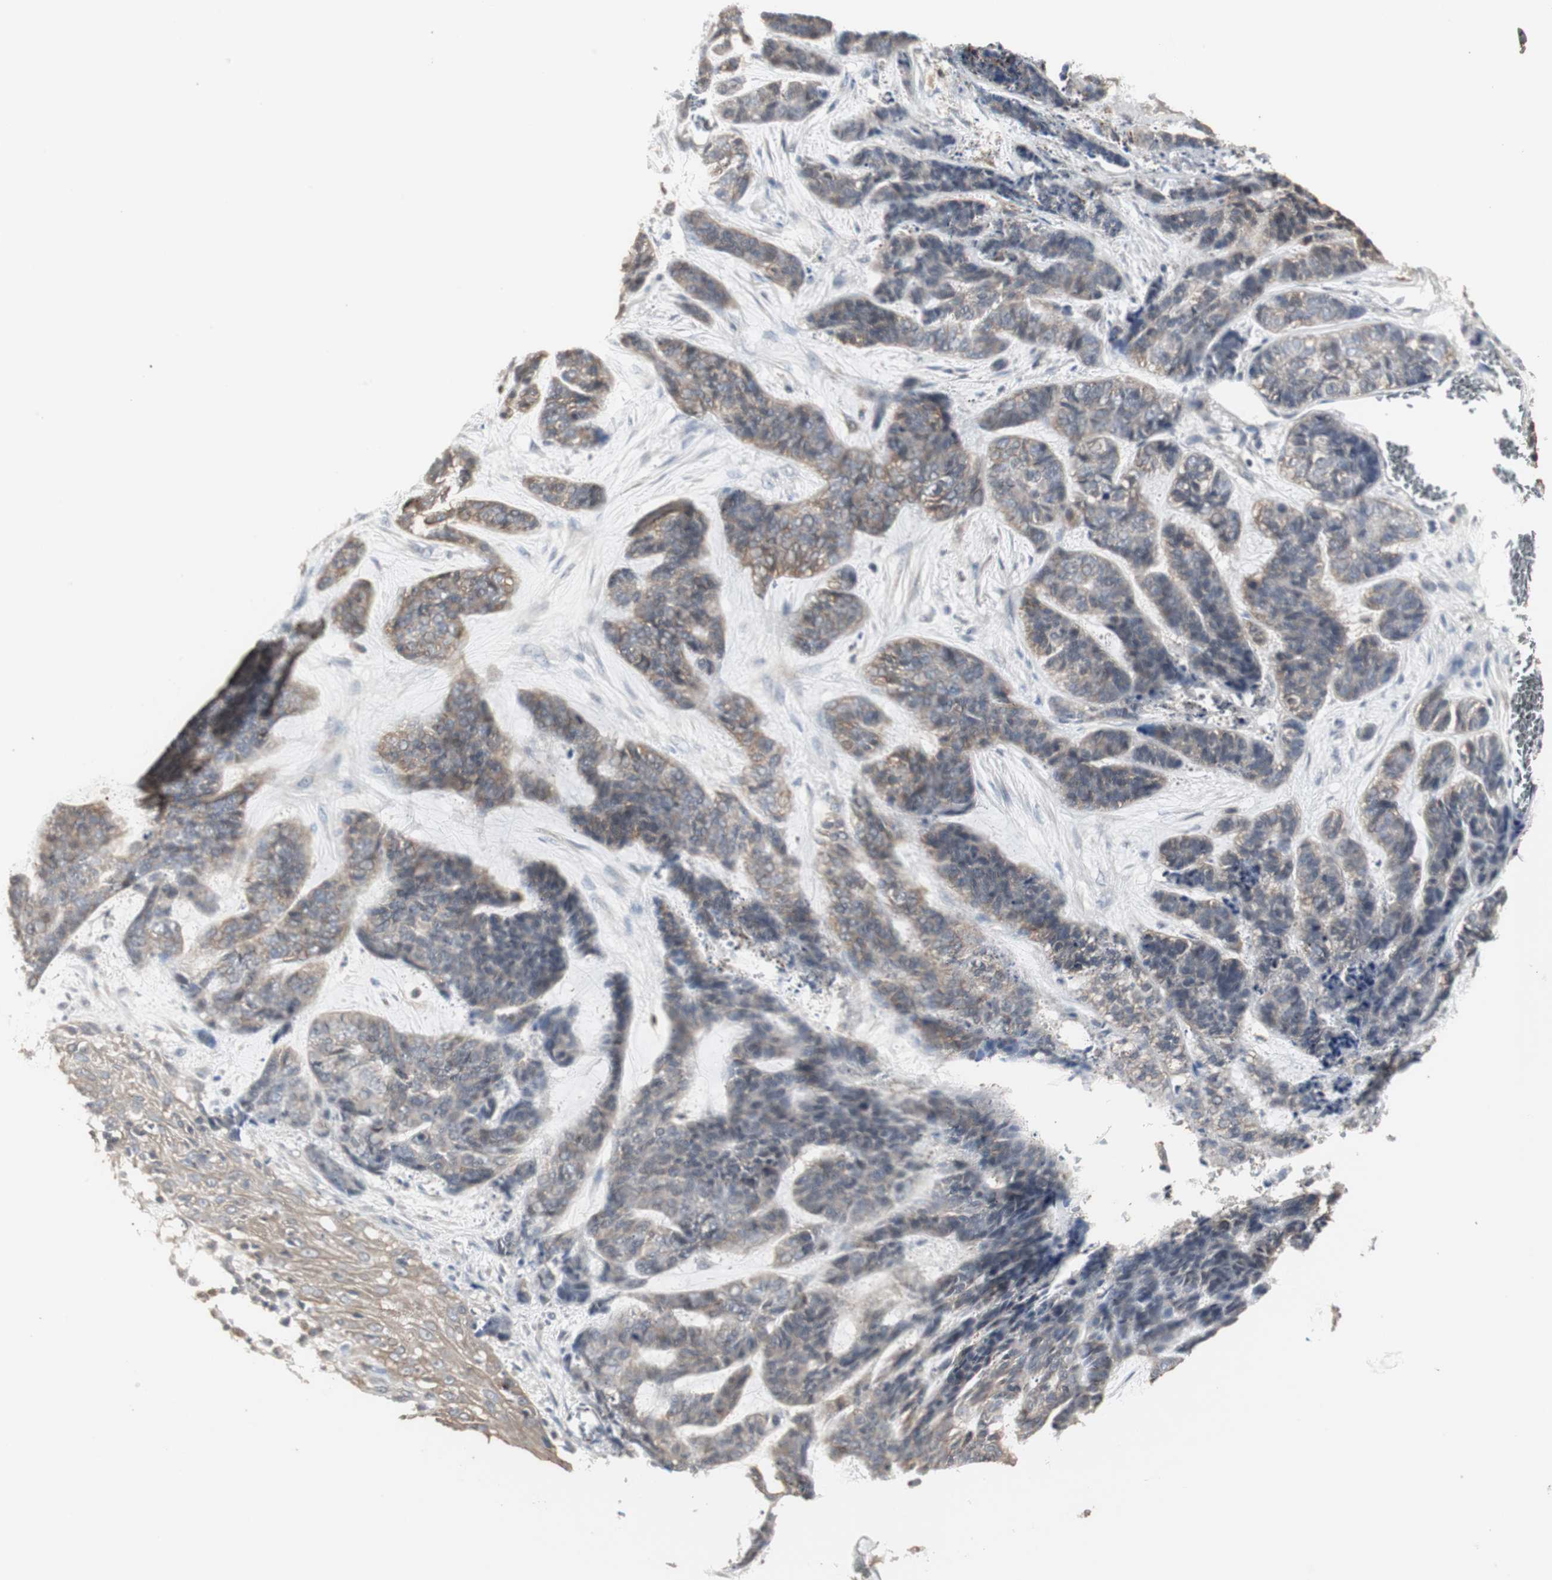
{"staining": {"intensity": "weak", "quantity": ">75%", "location": "cytoplasmic/membranous"}, "tissue": "skin cancer", "cell_type": "Tumor cells", "image_type": "cancer", "snomed": [{"axis": "morphology", "description": "Basal cell carcinoma"}, {"axis": "topography", "description": "Skin"}], "caption": "This photomicrograph shows skin cancer (basal cell carcinoma) stained with immunohistochemistry to label a protein in brown. The cytoplasmic/membranous of tumor cells show weak positivity for the protein. Nuclei are counter-stained blue.", "gene": "HPRT1", "patient": {"sex": "female", "age": 64}}